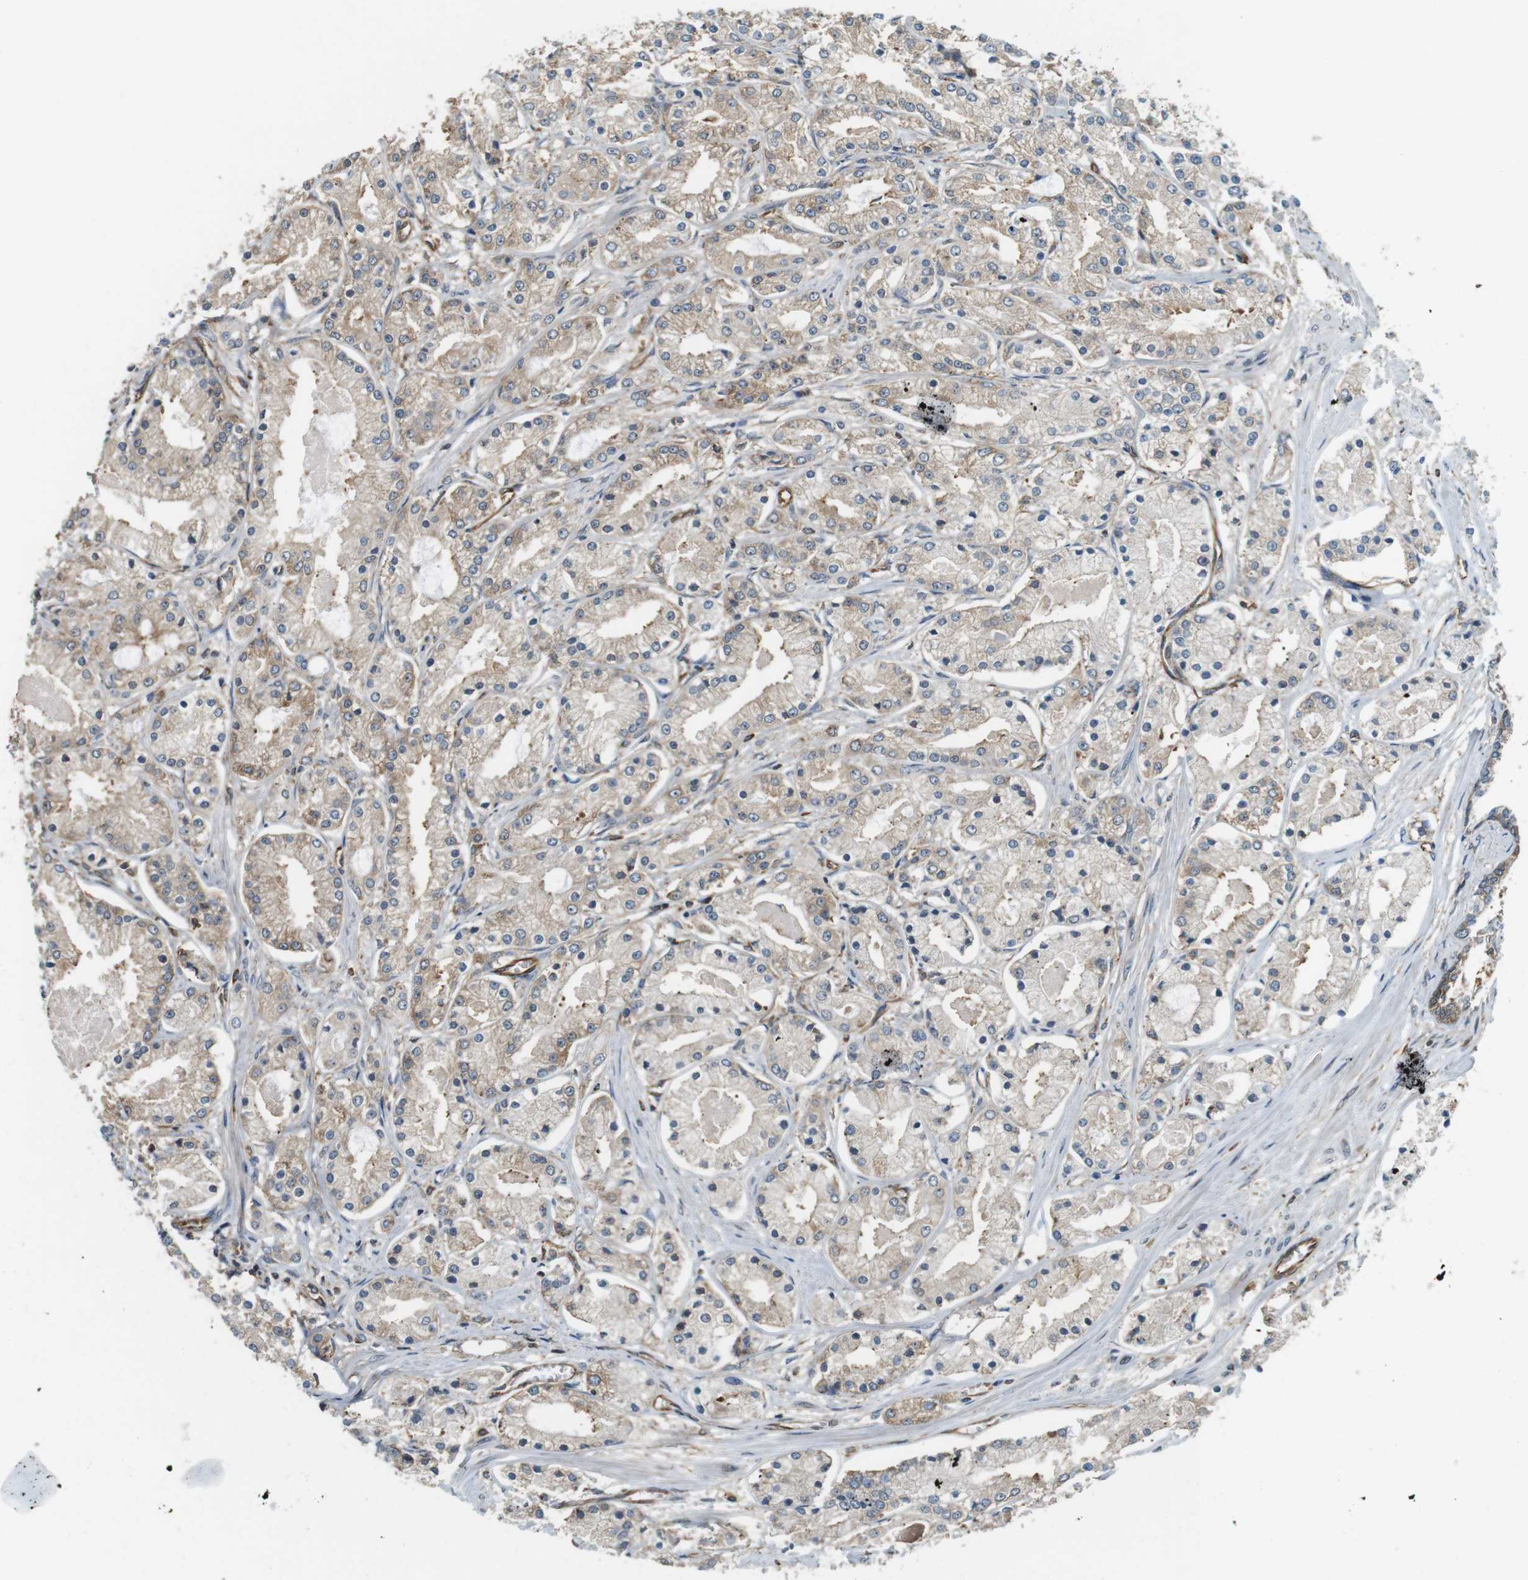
{"staining": {"intensity": "weak", "quantity": ">75%", "location": "cytoplasmic/membranous"}, "tissue": "prostate cancer", "cell_type": "Tumor cells", "image_type": "cancer", "snomed": [{"axis": "morphology", "description": "Adenocarcinoma, High grade"}, {"axis": "topography", "description": "Prostate"}], "caption": "Prostate cancer (high-grade adenocarcinoma) stained with a protein marker reveals weak staining in tumor cells.", "gene": "PA2G4", "patient": {"sex": "male", "age": 66}}